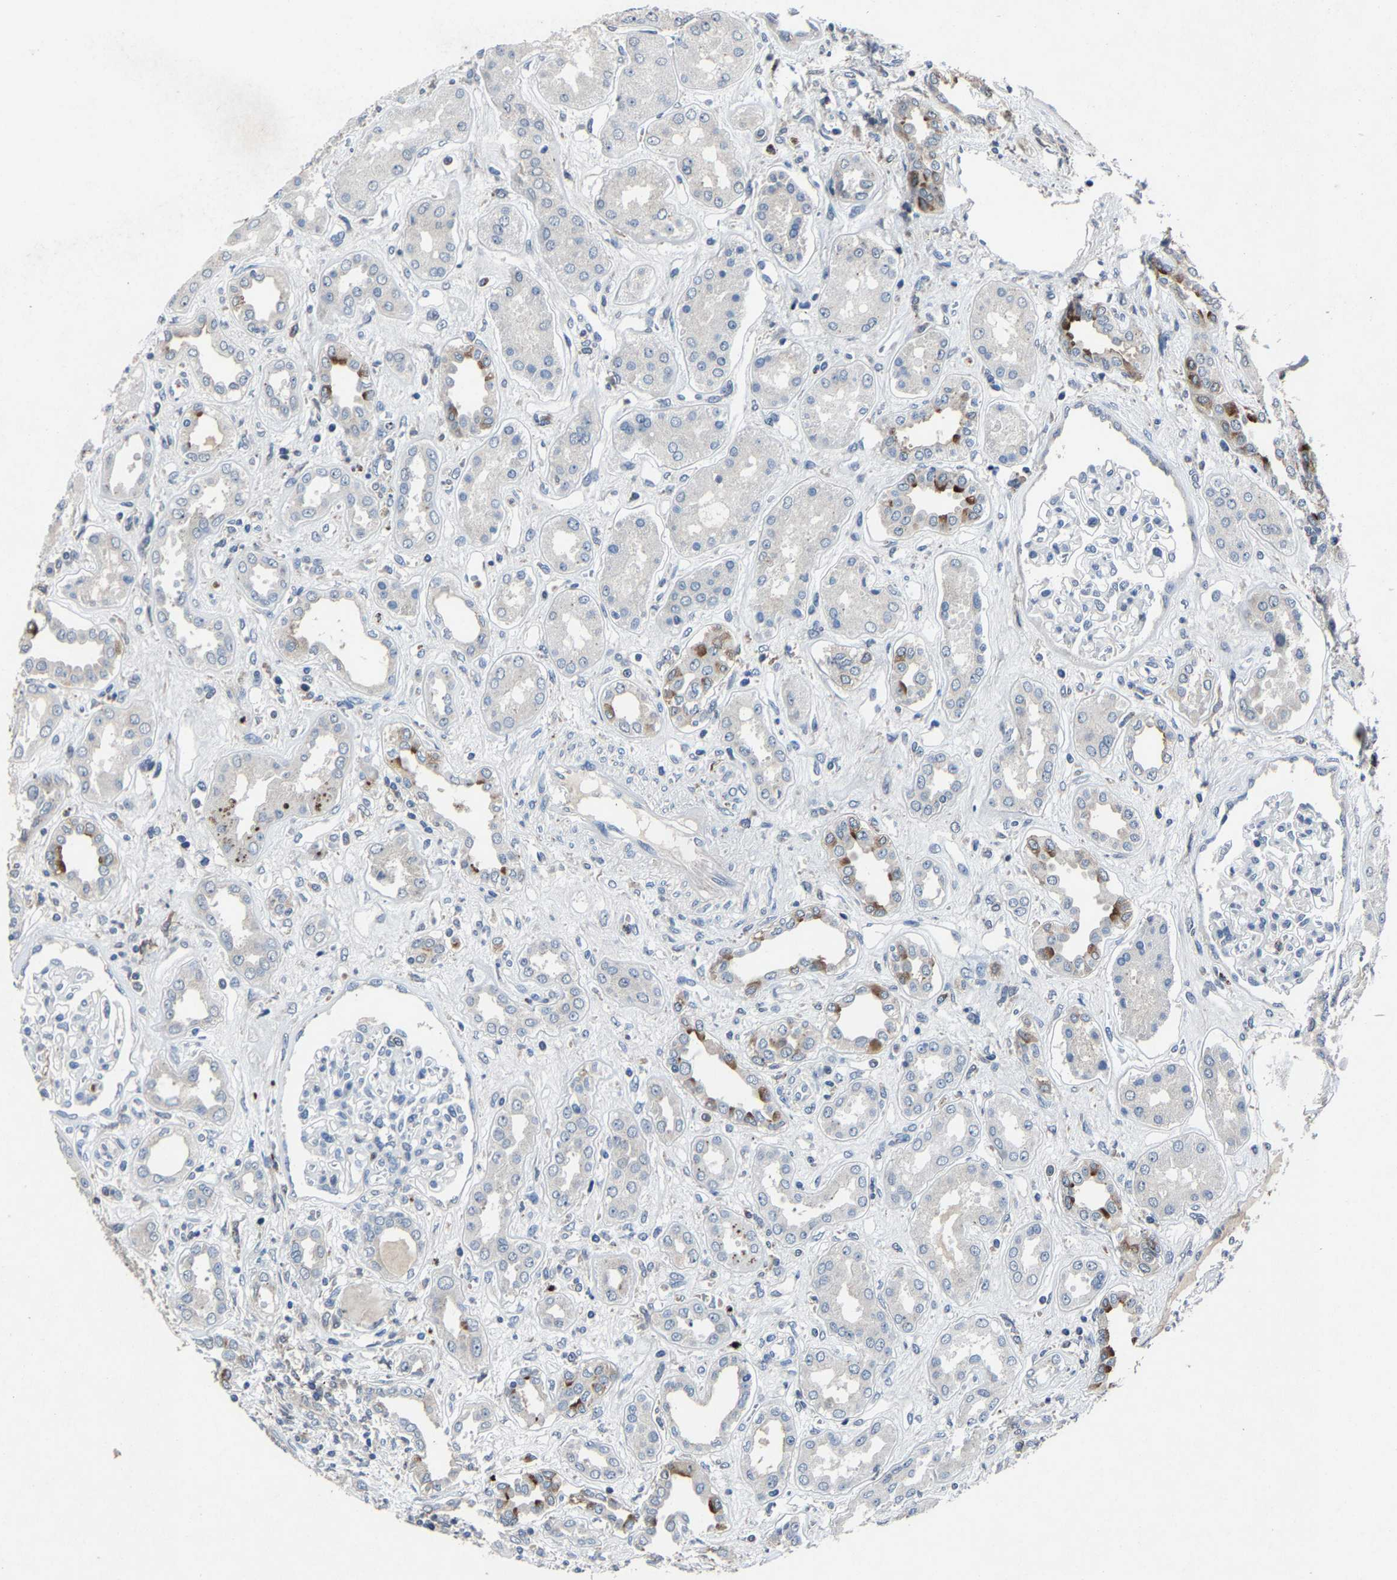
{"staining": {"intensity": "negative", "quantity": "none", "location": "none"}, "tissue": "kidney", "cell_type": "Cells in glomeruli", "image_type": "normal", "snomed": [{"axis": "morphology", "description": "Normal tissue, NOS"}, {"axis": "topography", "description": "Kidney"}], "caption": "Benign kidney was stained to show a protein in brown. There is no significant expression in cells in glomeruli. Brightfield microscopy of immunohistochemistry (IHC) stained with DAB (3,3'-diaminobenzidine) (brown) and hematoxylin (blue), captured at high magnification.", "gene": "PCNX2", "patient": {"sex": "male", "age": 59}}